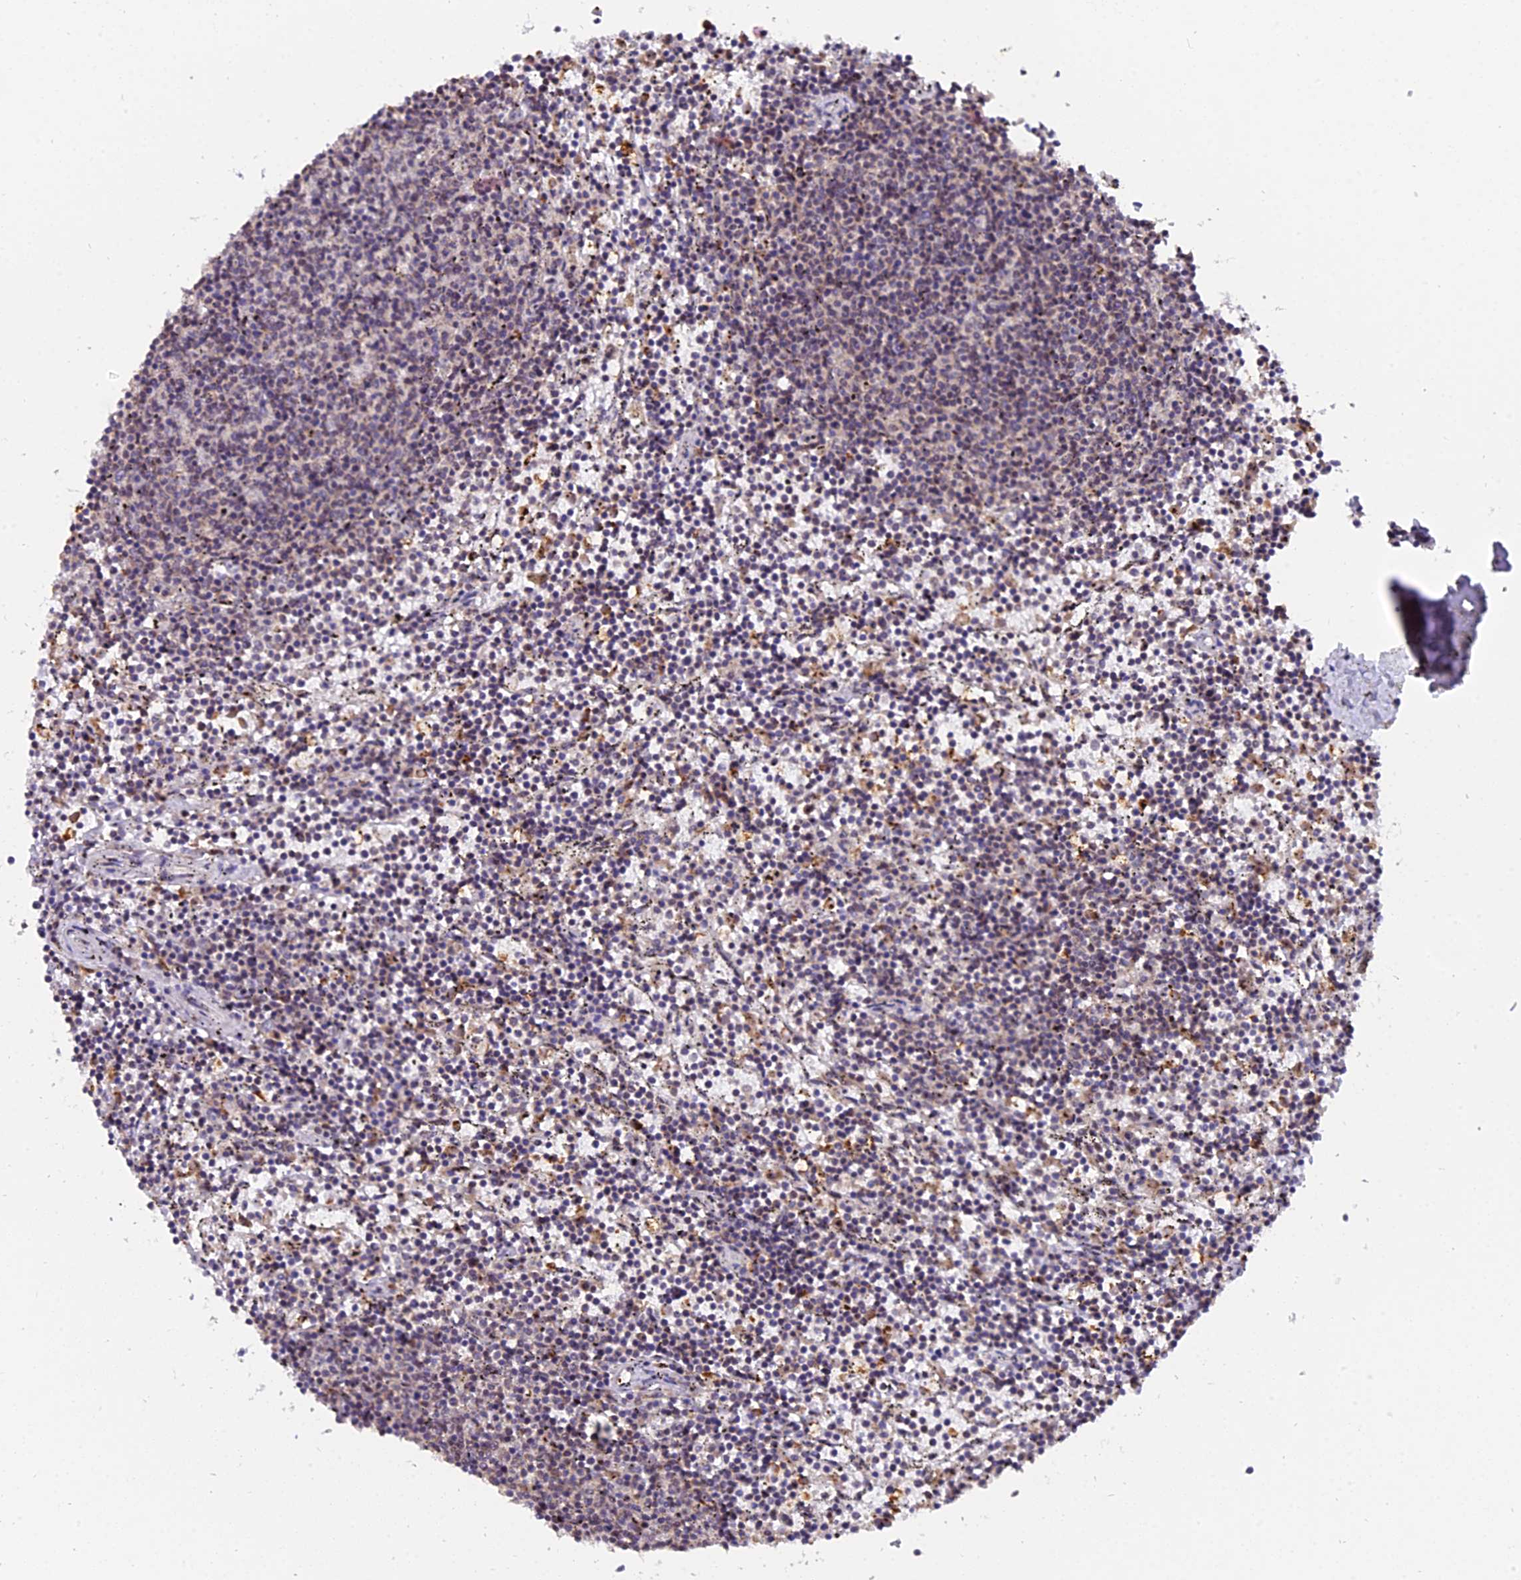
{"staining": {"intensity": "negative", "quantity": "none", "location": "none"}, "tissue": "lymphoma", "cell_type": "Tumor cells", "image_type": "cancer", "snomed": [{"axis": "morphology", "description": "Malignant lymphoma, non-Hodgkin's type, Low grade"}, {"axis": "topography", "description": "Spleen"}], "caption": "Immunohistochemistry micrograph of neoplastic tissue: malignant lymphoma, non-Hodgkin's type (low-grade) stained with DAB shows no significant protein staining in tumor cells.", "gene": "FAM118B", "patient": {"sex": "female", "age": 50}}